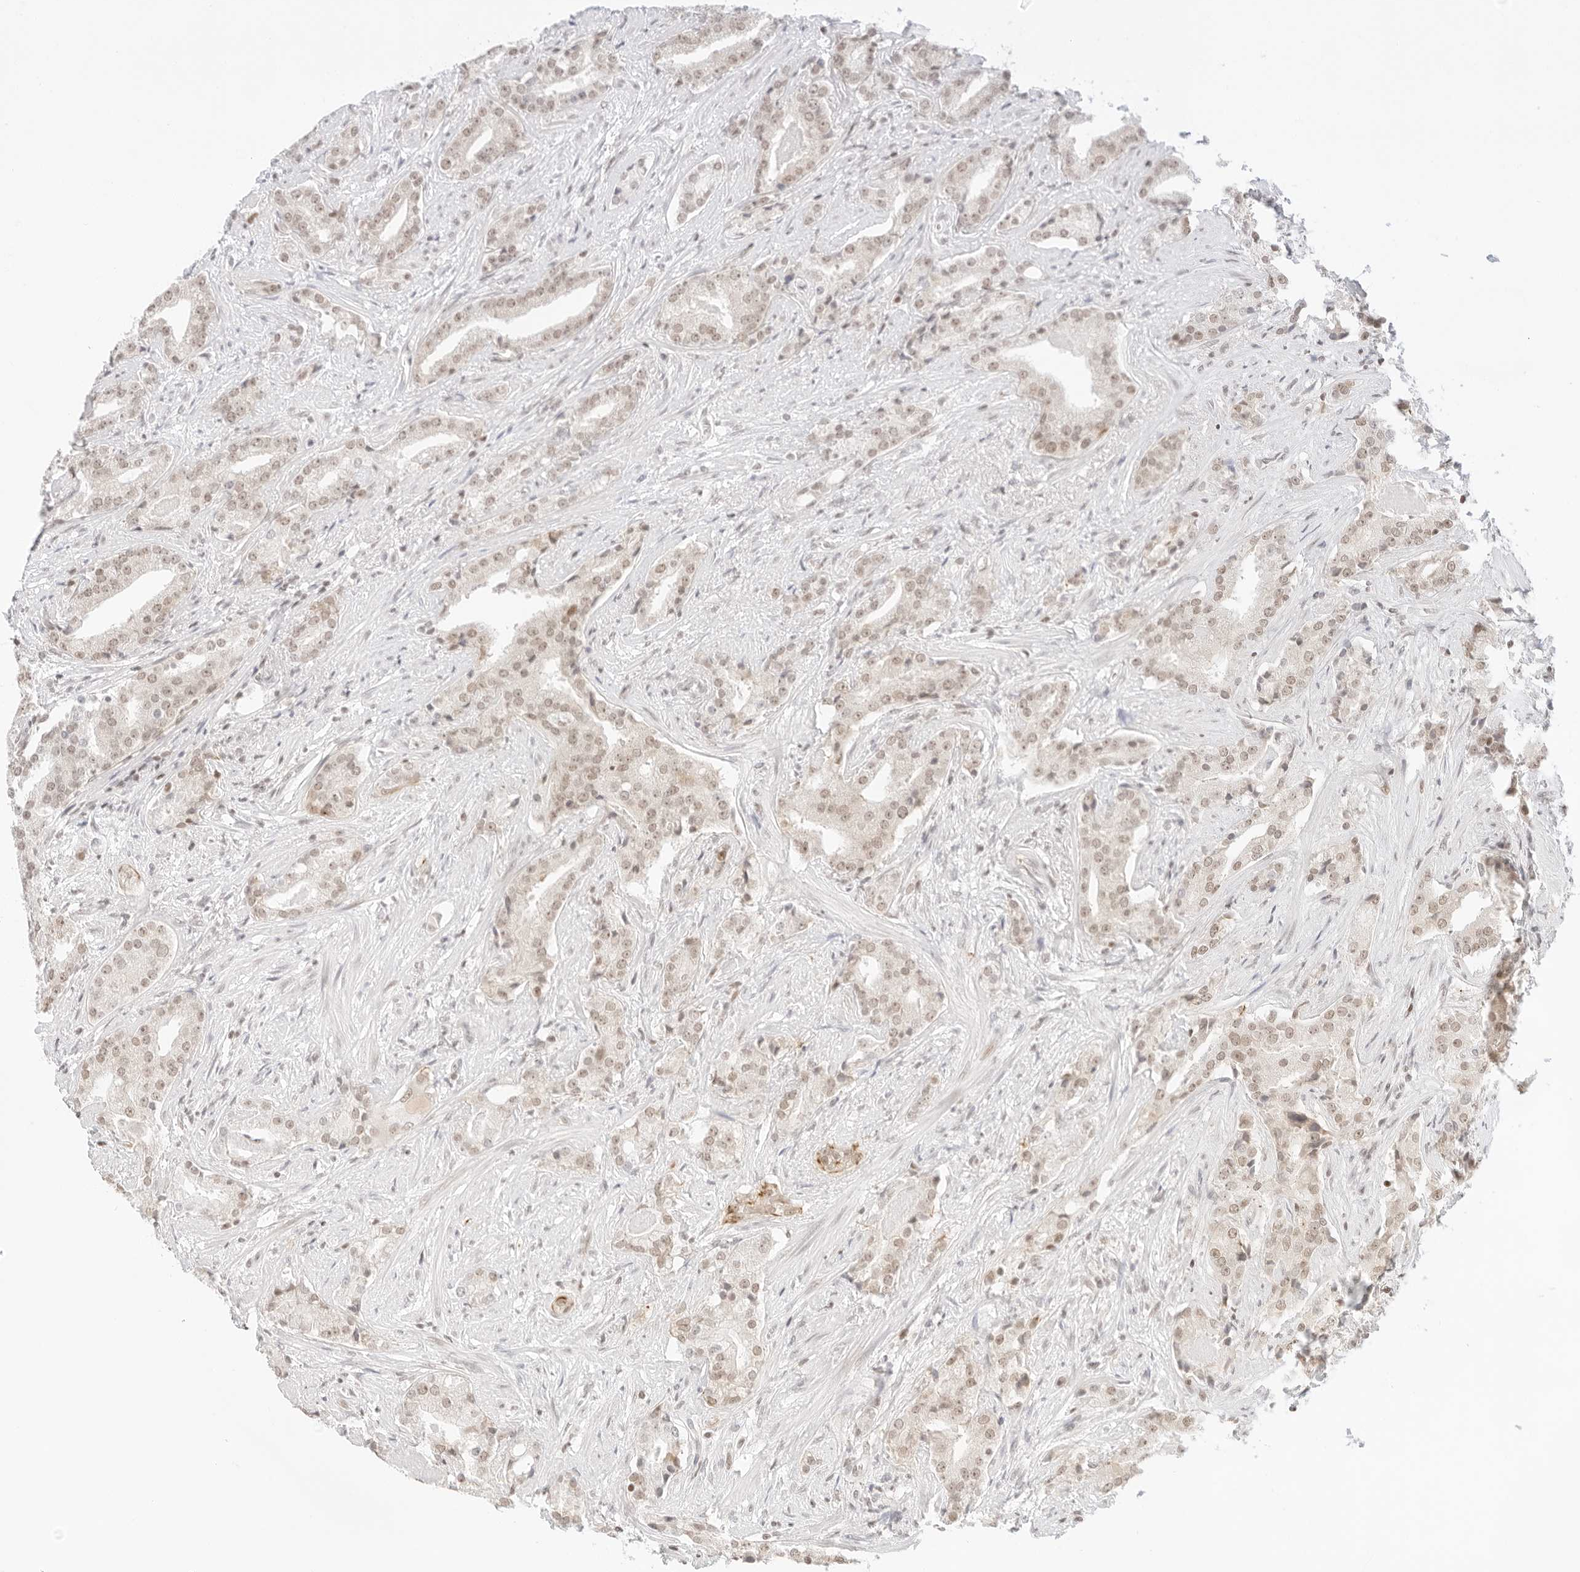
{"staining": {"intensity": "weak", "quantity": "<25%", "location": "nuclear"}, "tissue": "prostate cancer", "cell_type": "Tumor cells", "image_type": "cancer", "snomed": [{"axis": "morphology", "description": "Adenocarcinoma, Low grade"}, {"axis": "topography", "description": "Prostate"}], "caption": "Tumor cells are negative for brown protein staining in prostate cancer.", "gene": "GNAS", "patient": {"sex": "male", "age": 67}}